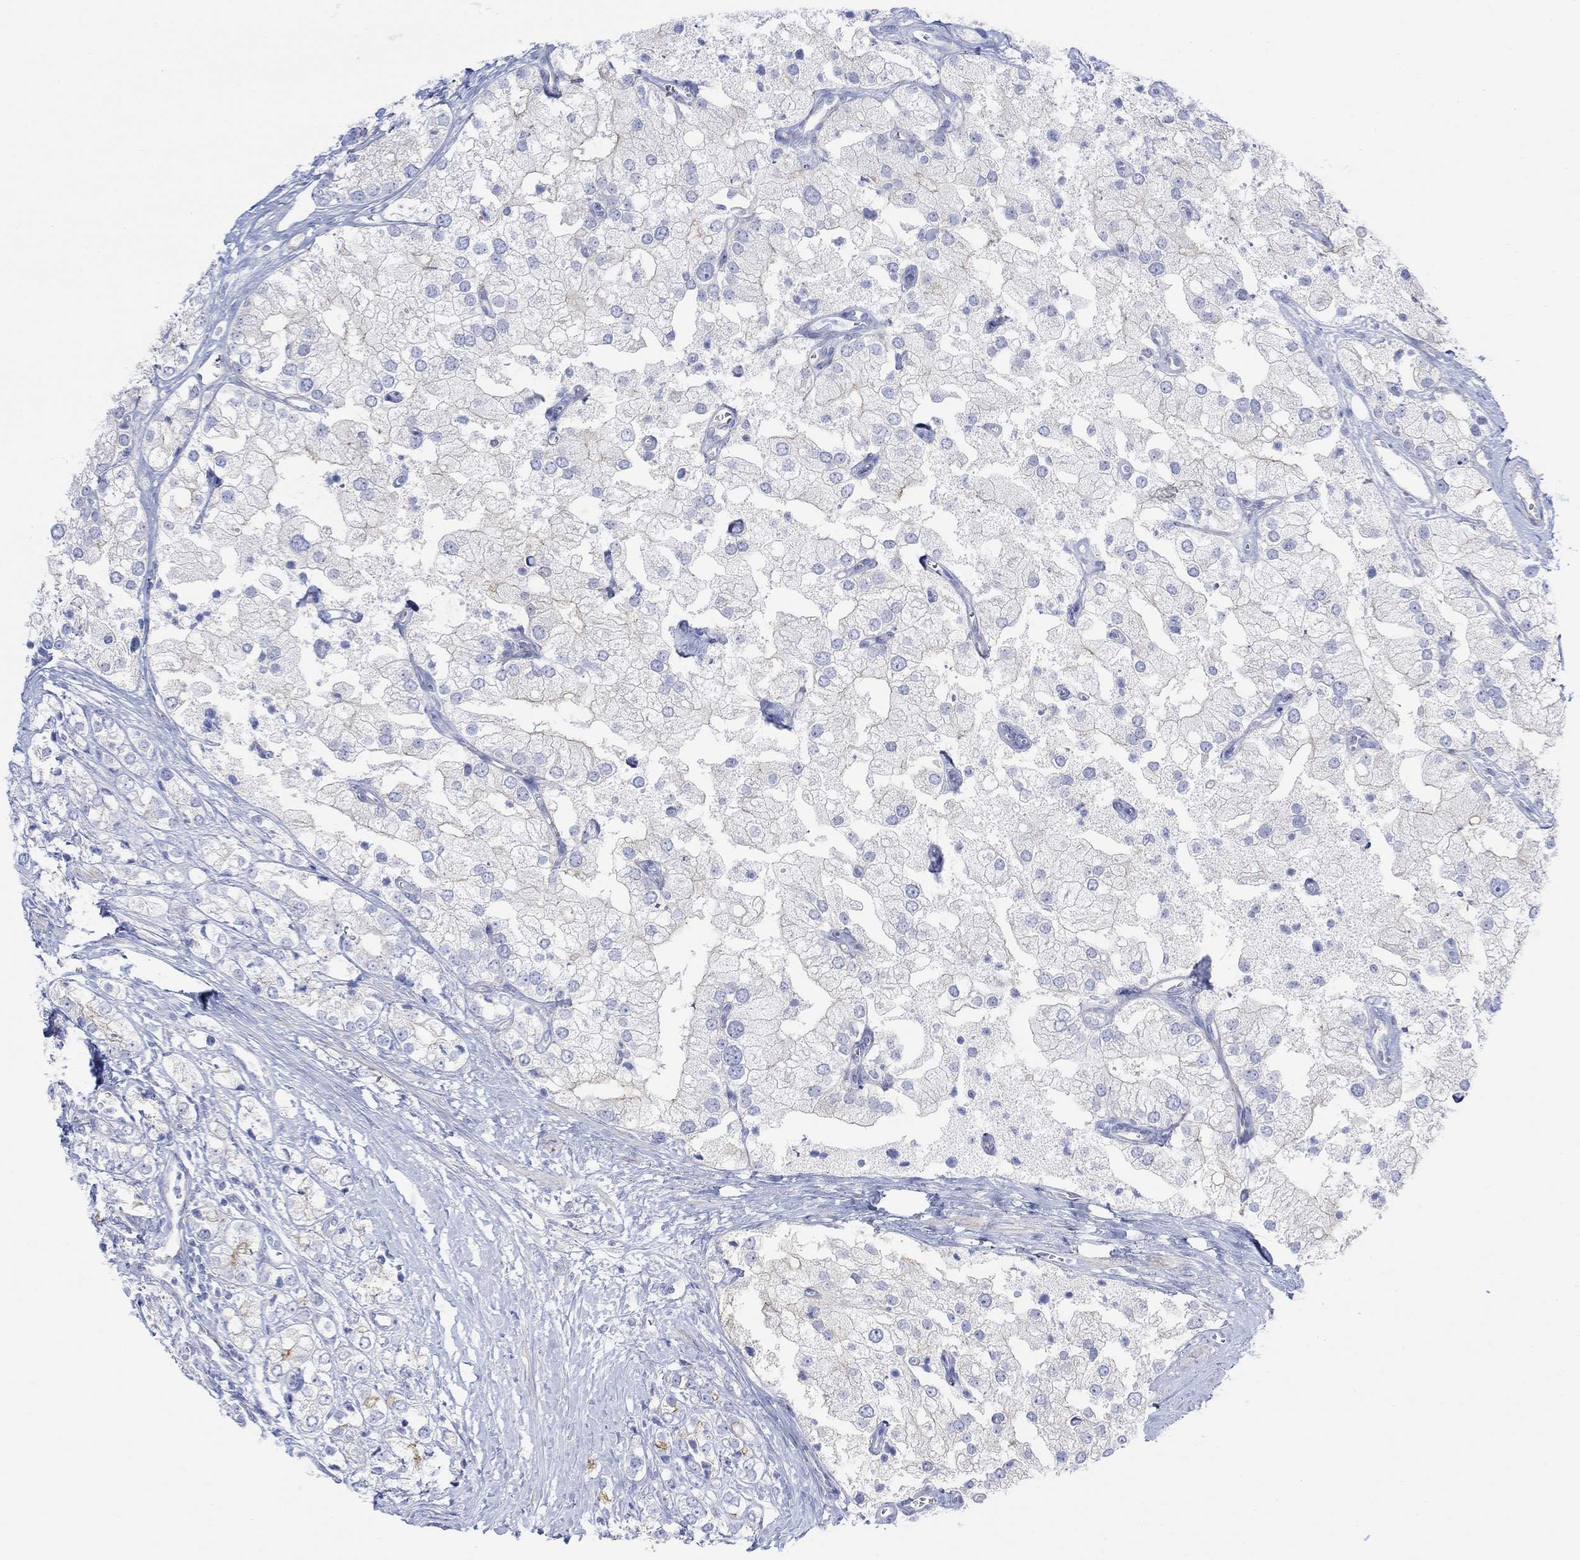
{"staining": {"intensity": "negative", "quantity": "none", "location": "none"}, "tissue": "prostate cancer", "cell_type": "Tumor cells", "image_type": "cancer", "snomed": [{"axis": "morphology", "description": "Adenocarcinoma, NOS"}, {"axis": "topography", "description": "Prostate and seminal vesicle, NOS"}, {"axis": "topography", "description": "Prostate"}], "caption": "This is an immunohistochemistry (IHC) photomicrograph of human prostate cancer (adenocarcinoma). There is no expression in tumor cells.", "gene": "TLDC2", "patient": {"sex": "male", "age": 79}}